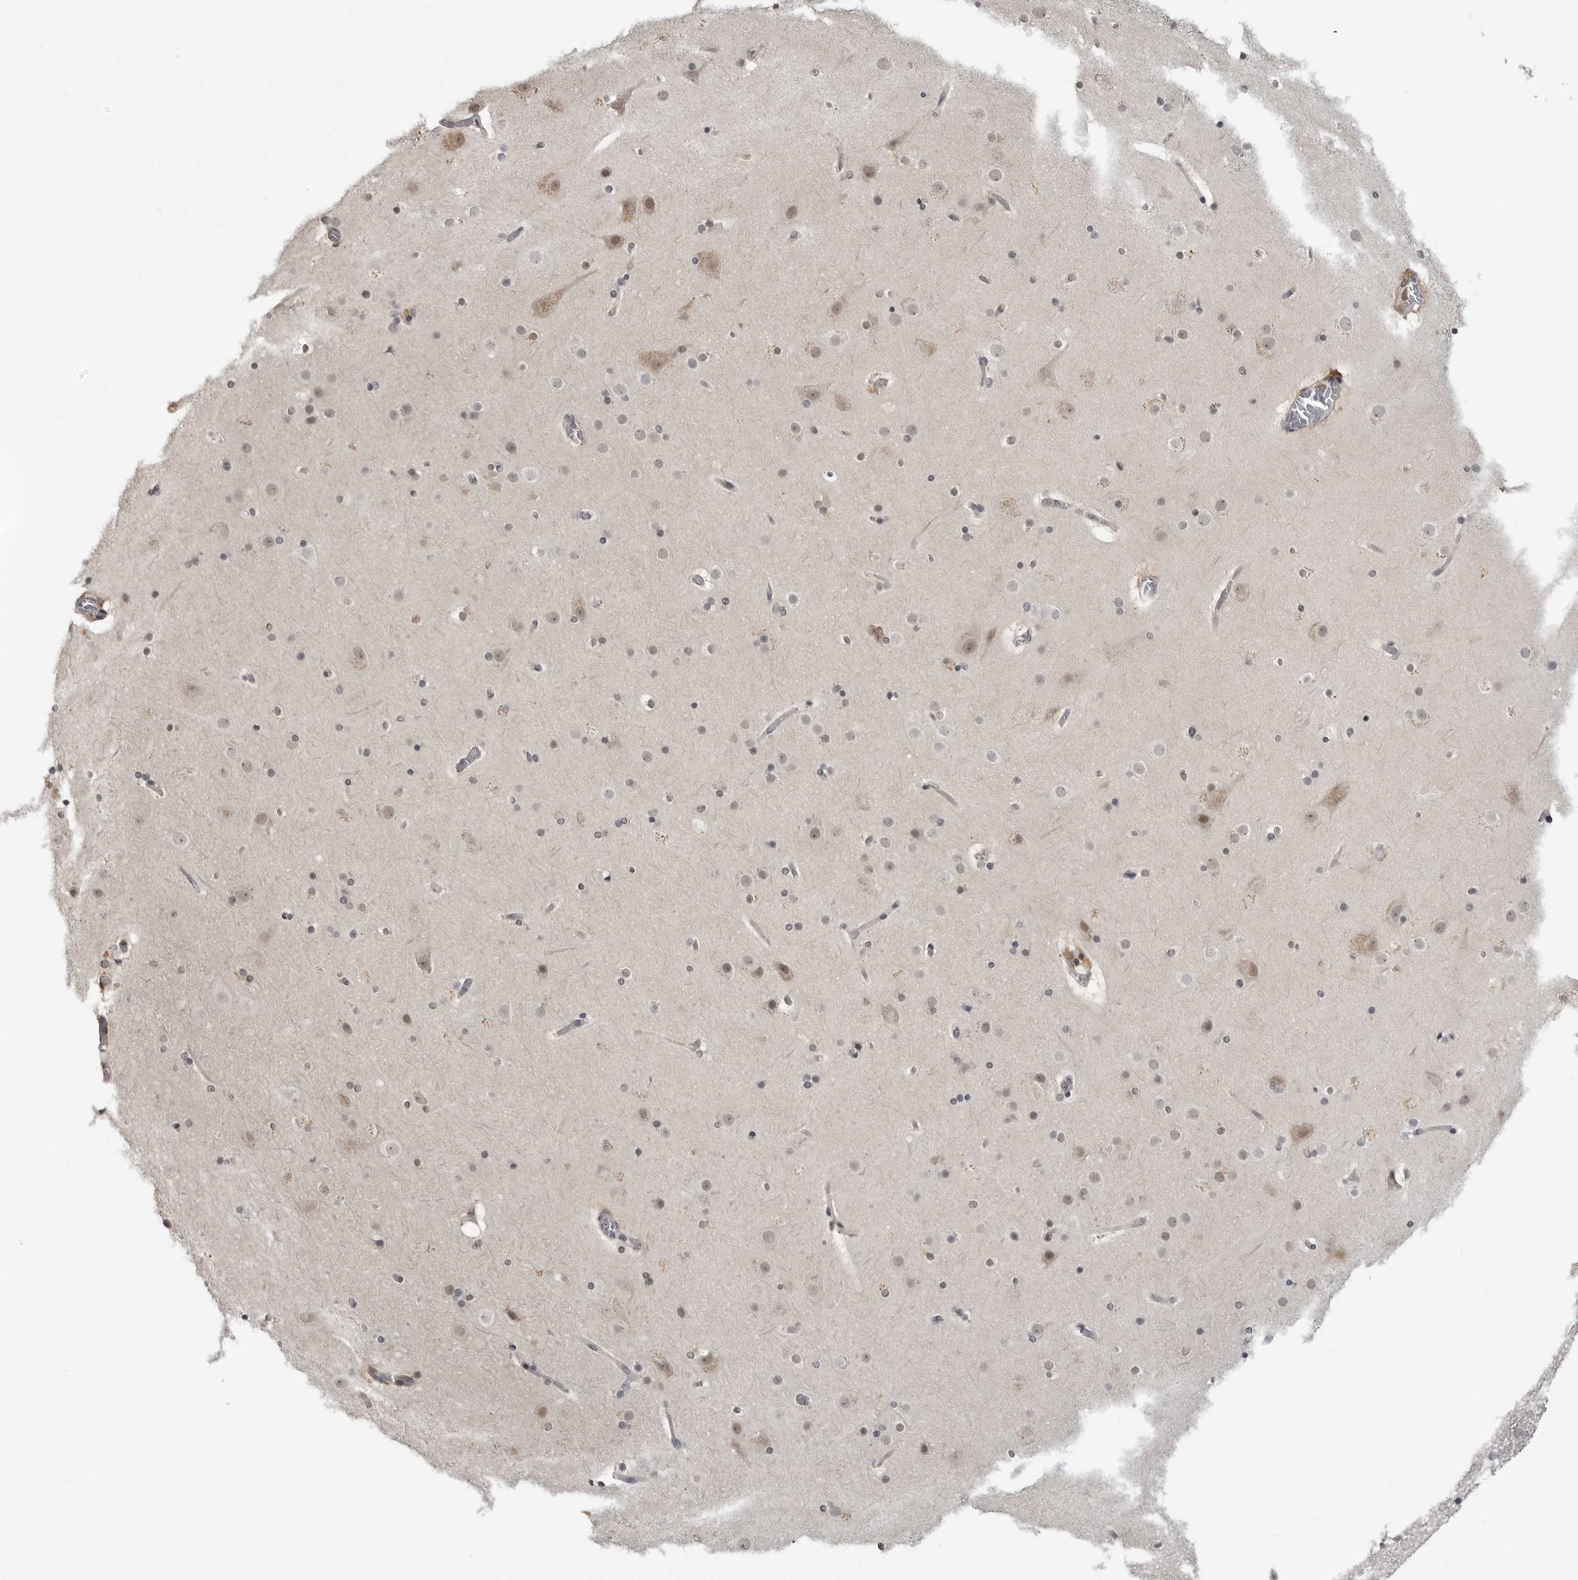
{"staining": {"intensity": "negative", "quantity": "none", "location": "none"}, "tissue": "cerebral cortex", "cell_type": "Endothelial cells", "image_type": "normal", "snomed": [{"axis": "morphology", "description": "Normal tissue, NOS"}, {"axis": "topography", "description": "Cerebral cortex"}], "caption": "The photomicrograph shows no staining of endothelial cells in normal cerebral cortex. (DAB IHC, high magnification).", "gene": "PDCL3", "patient": {"sex": "male", "age": 57}}